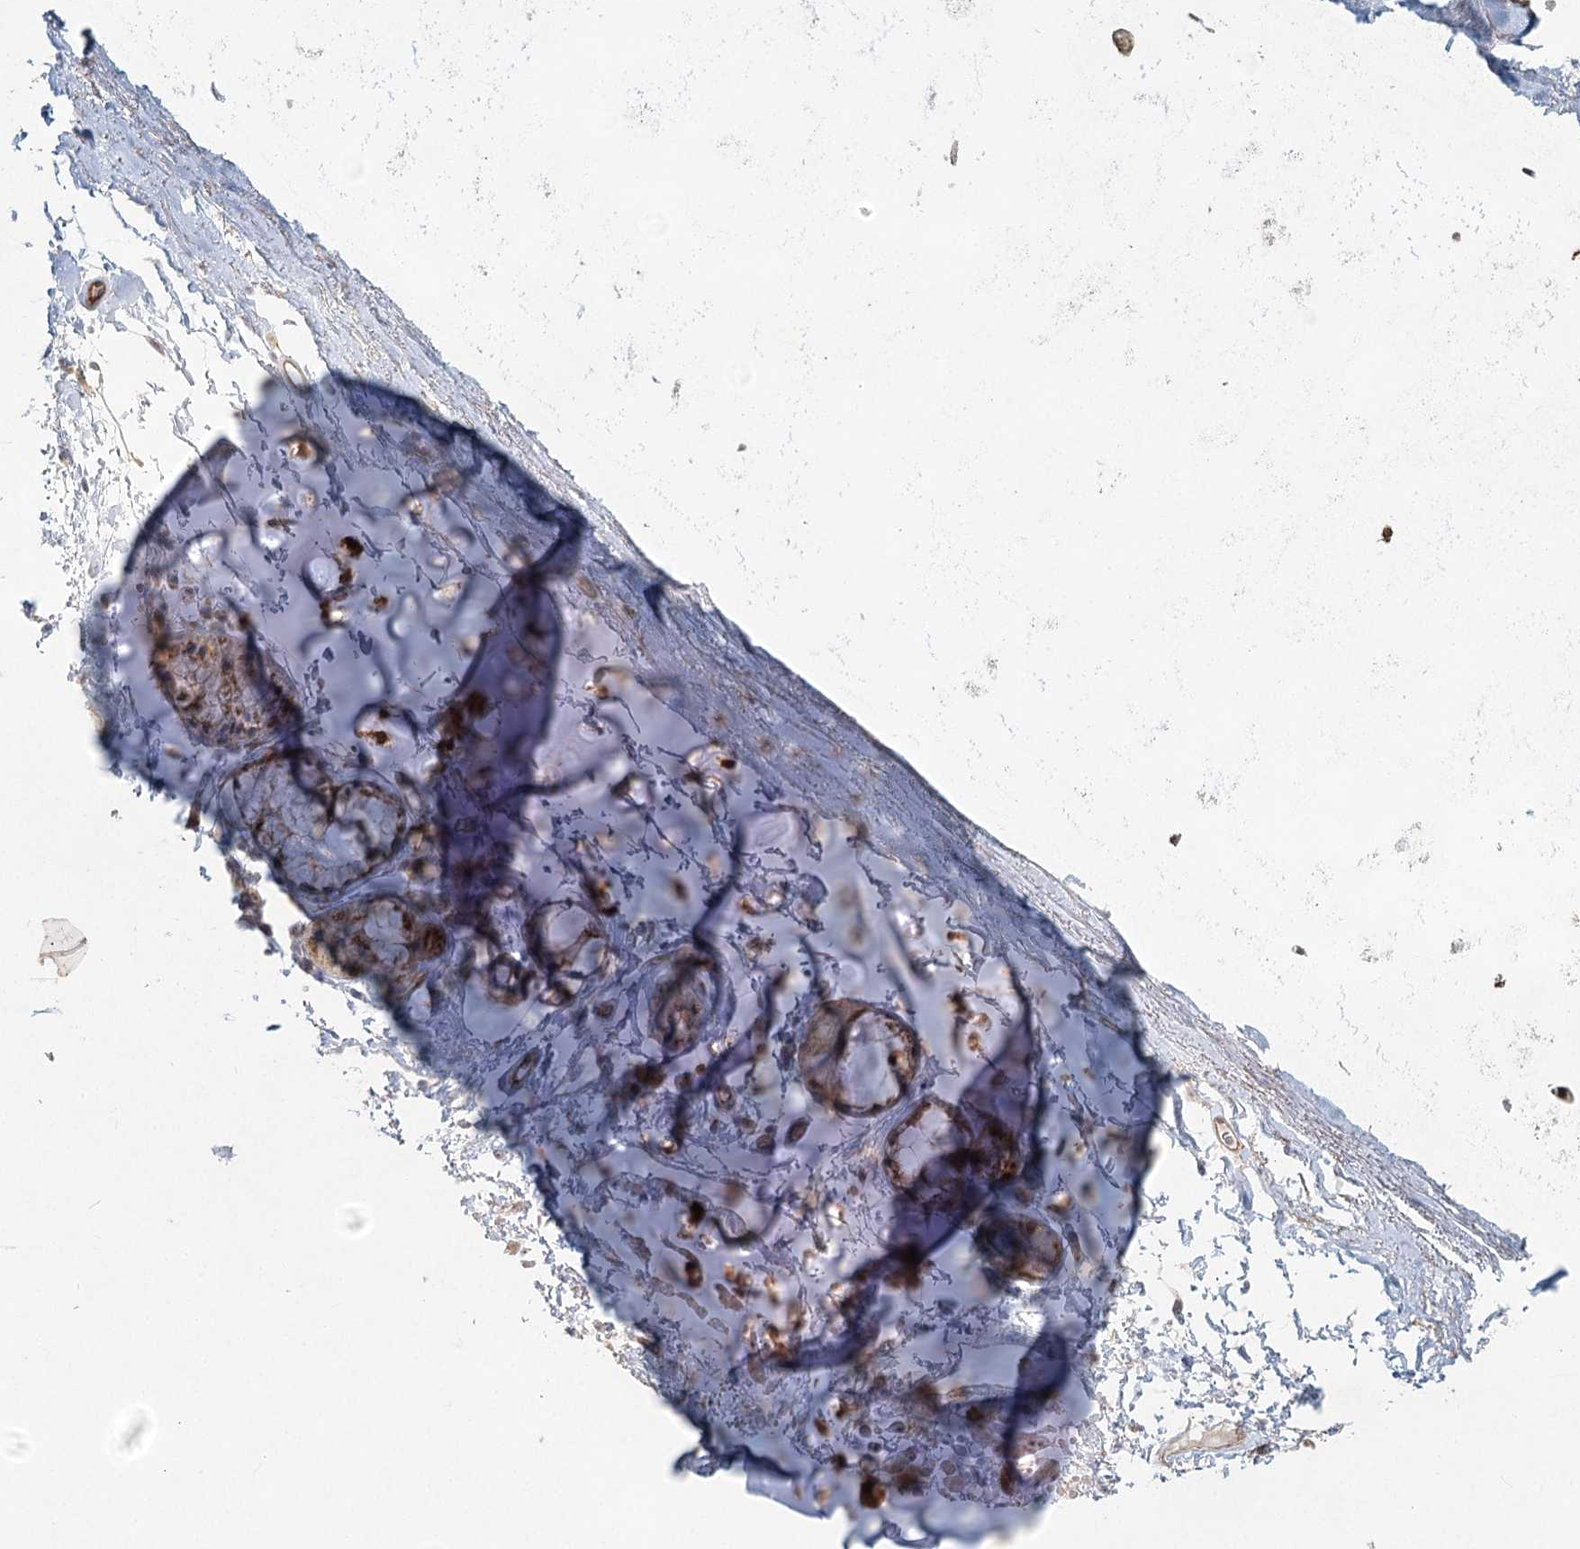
{"staining": {"intensity": "negative", "quantity": "none", "location": "none"}, "tissue": "adipose tissue", "cell_type": "Adipocytes", "image_type": "normal", "snomed": [{"axis": "morphology", "description": "Normal tissue, NOS"}, {"axis": "topography", "description": "Cartilage tissue"}, {"axis": "topography", "description": "Bronchus"}], "caption": "High power microscopy image of an immunohistochemistry micrograph of benign adipose tissue, revealing no significant positivity in adipocytes. Nuclei are stained in blue.", "gene": "LRP2BP", "patient": {"sex": "female", "age": 73}}